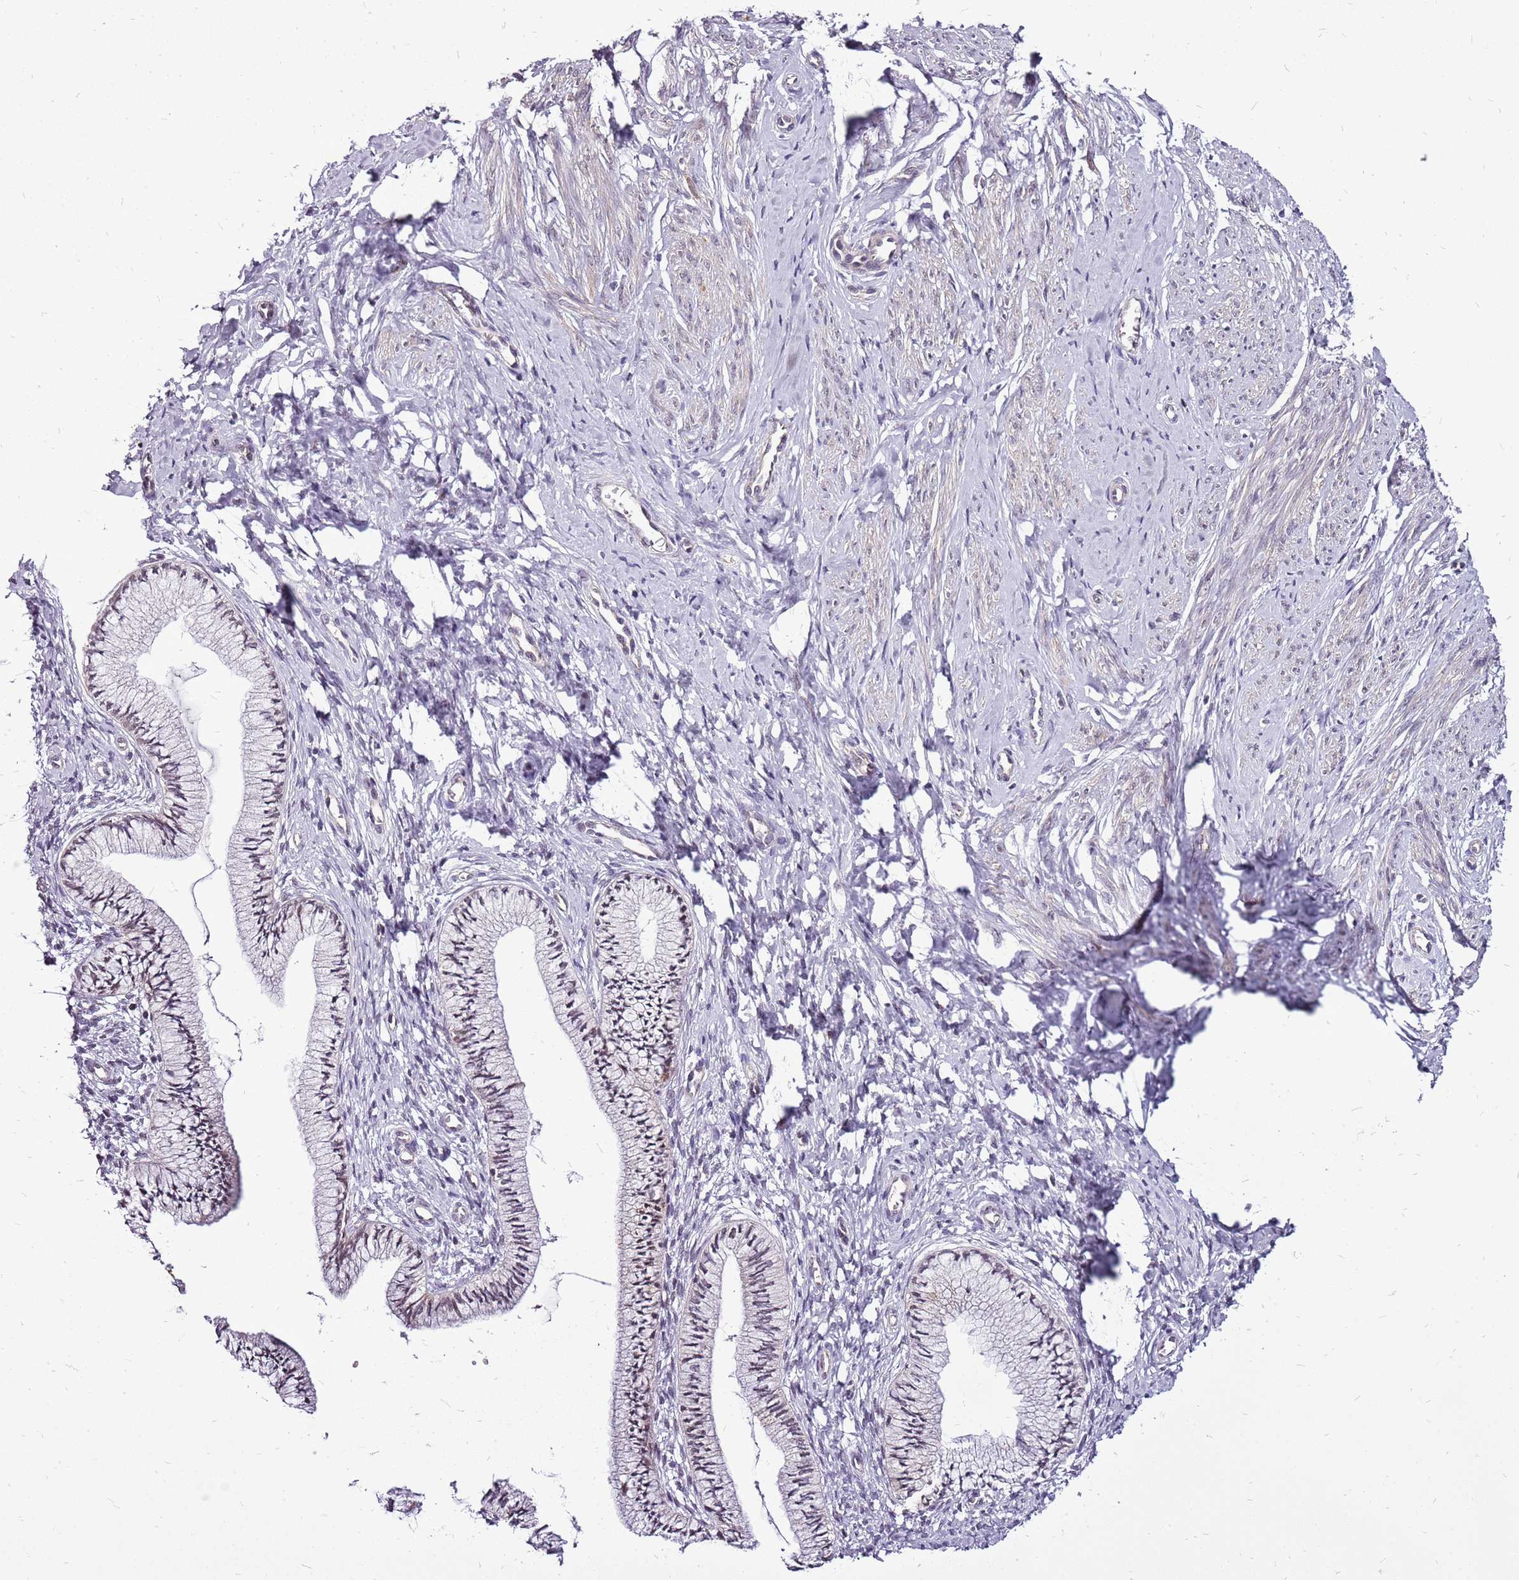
{"staining": {"intensity": "weak", "quantity": "25%-75%", "location": "nuclear"}, "tissue": "cervix", "cell_type": "Glandular cells", "image_type": "normal", "snomed": [{"axis": "morphology", "description": "Normal tissue, NOS"}, {"axis": "topography", "description": "Cervix"}], "caption": "Approximately 25%-75% of glandular cells in unremarkable human cervix exhibit weak nuclear protein staining as visualized by brown immunohistochemical staining.", "gene": "CCDC166", "patient": {"sex": "female", "age": 36}}